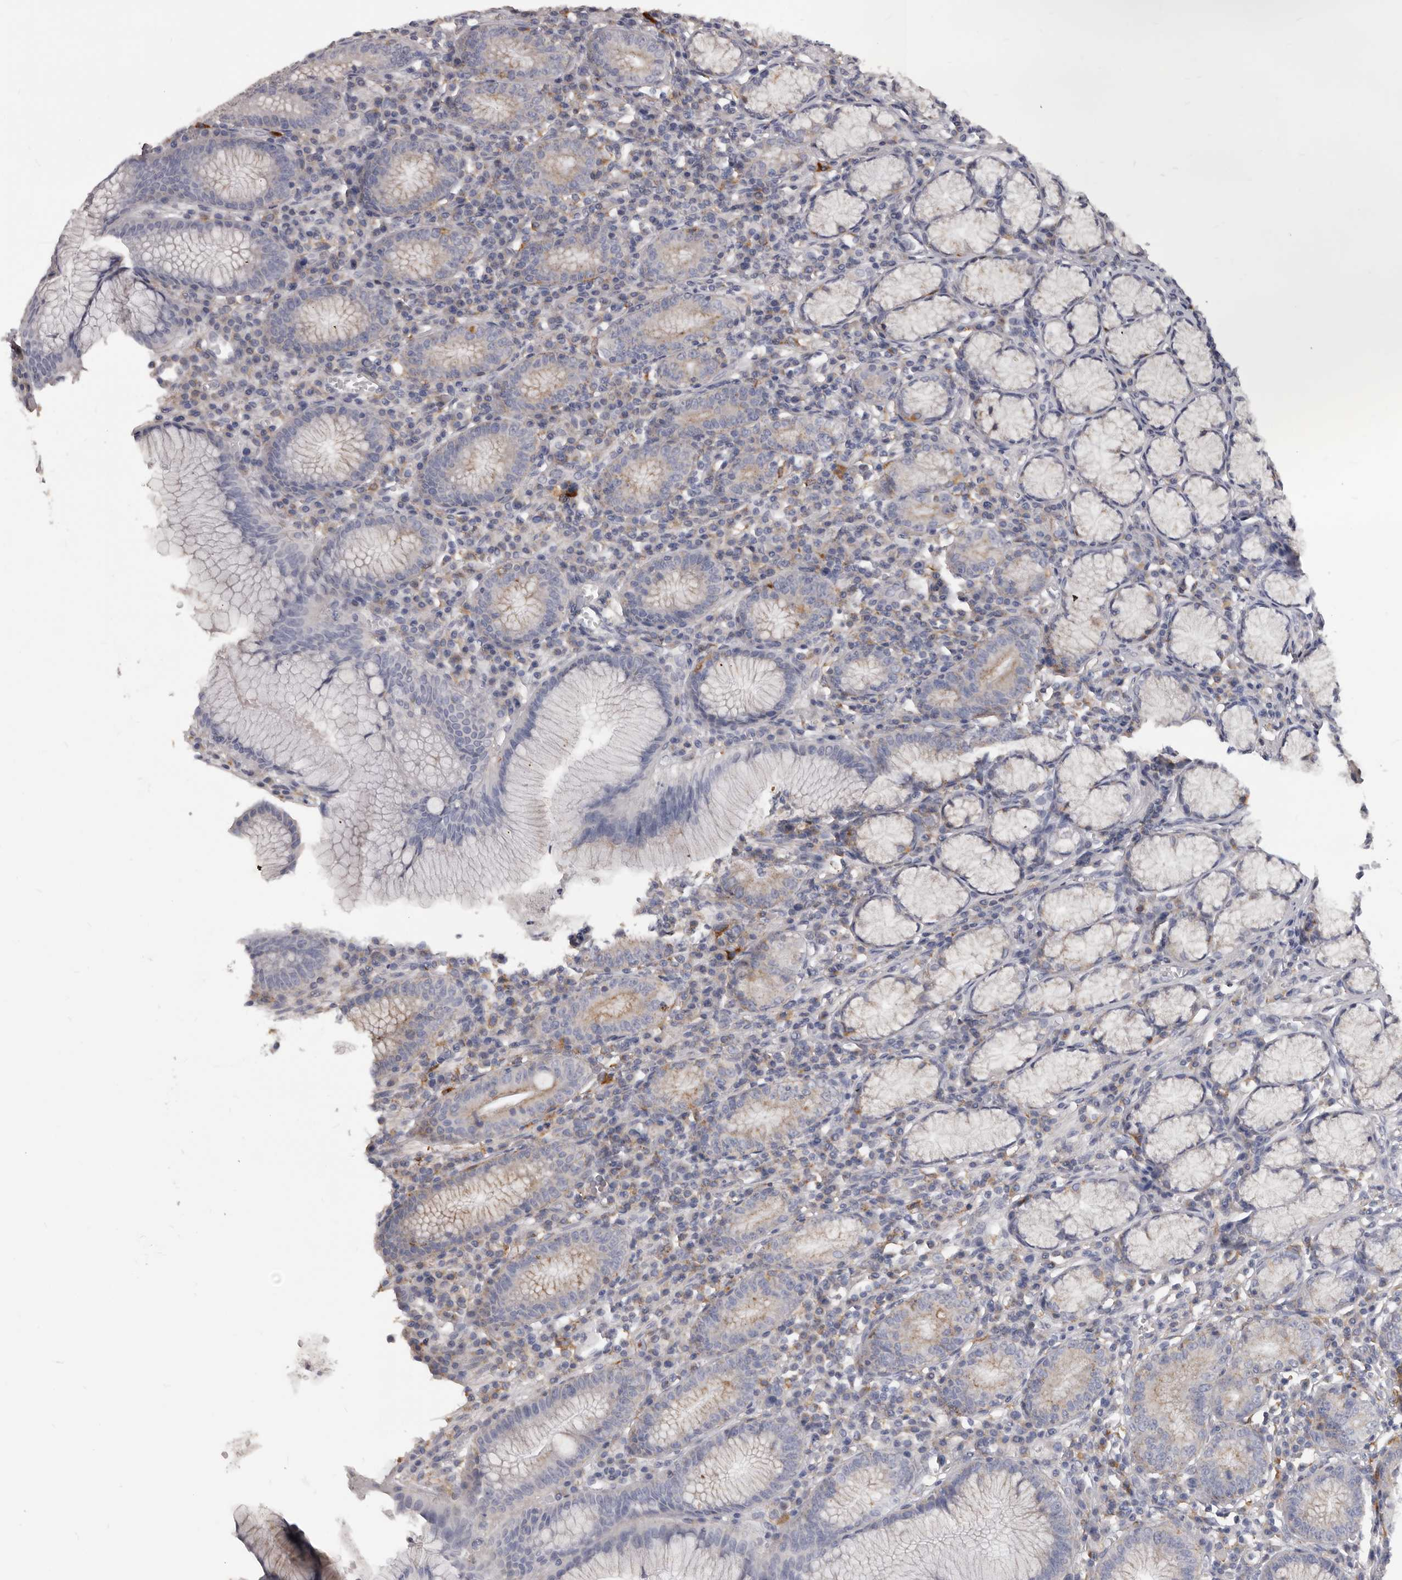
{"staining": {"intensity": "moderate", "quantity": "<25%", "location": "cytoplasmic/membranous"}, "tissue": "stomach", "cell_type": "Glandular cells", "image_type": "normal", "snomed": [{"axis": "morphology", "description": "Normal tissue, NOS"}, {"axis": "topography", "description": "Stomach"}], "caption": "The micrograph demonstrates a brown stain indicating the presence of a protein in the cytoplasmic/membranous of glandular cells in stomach.", "gene": "PI4K2A", "patient": {"sex": "male", "age": 55}}